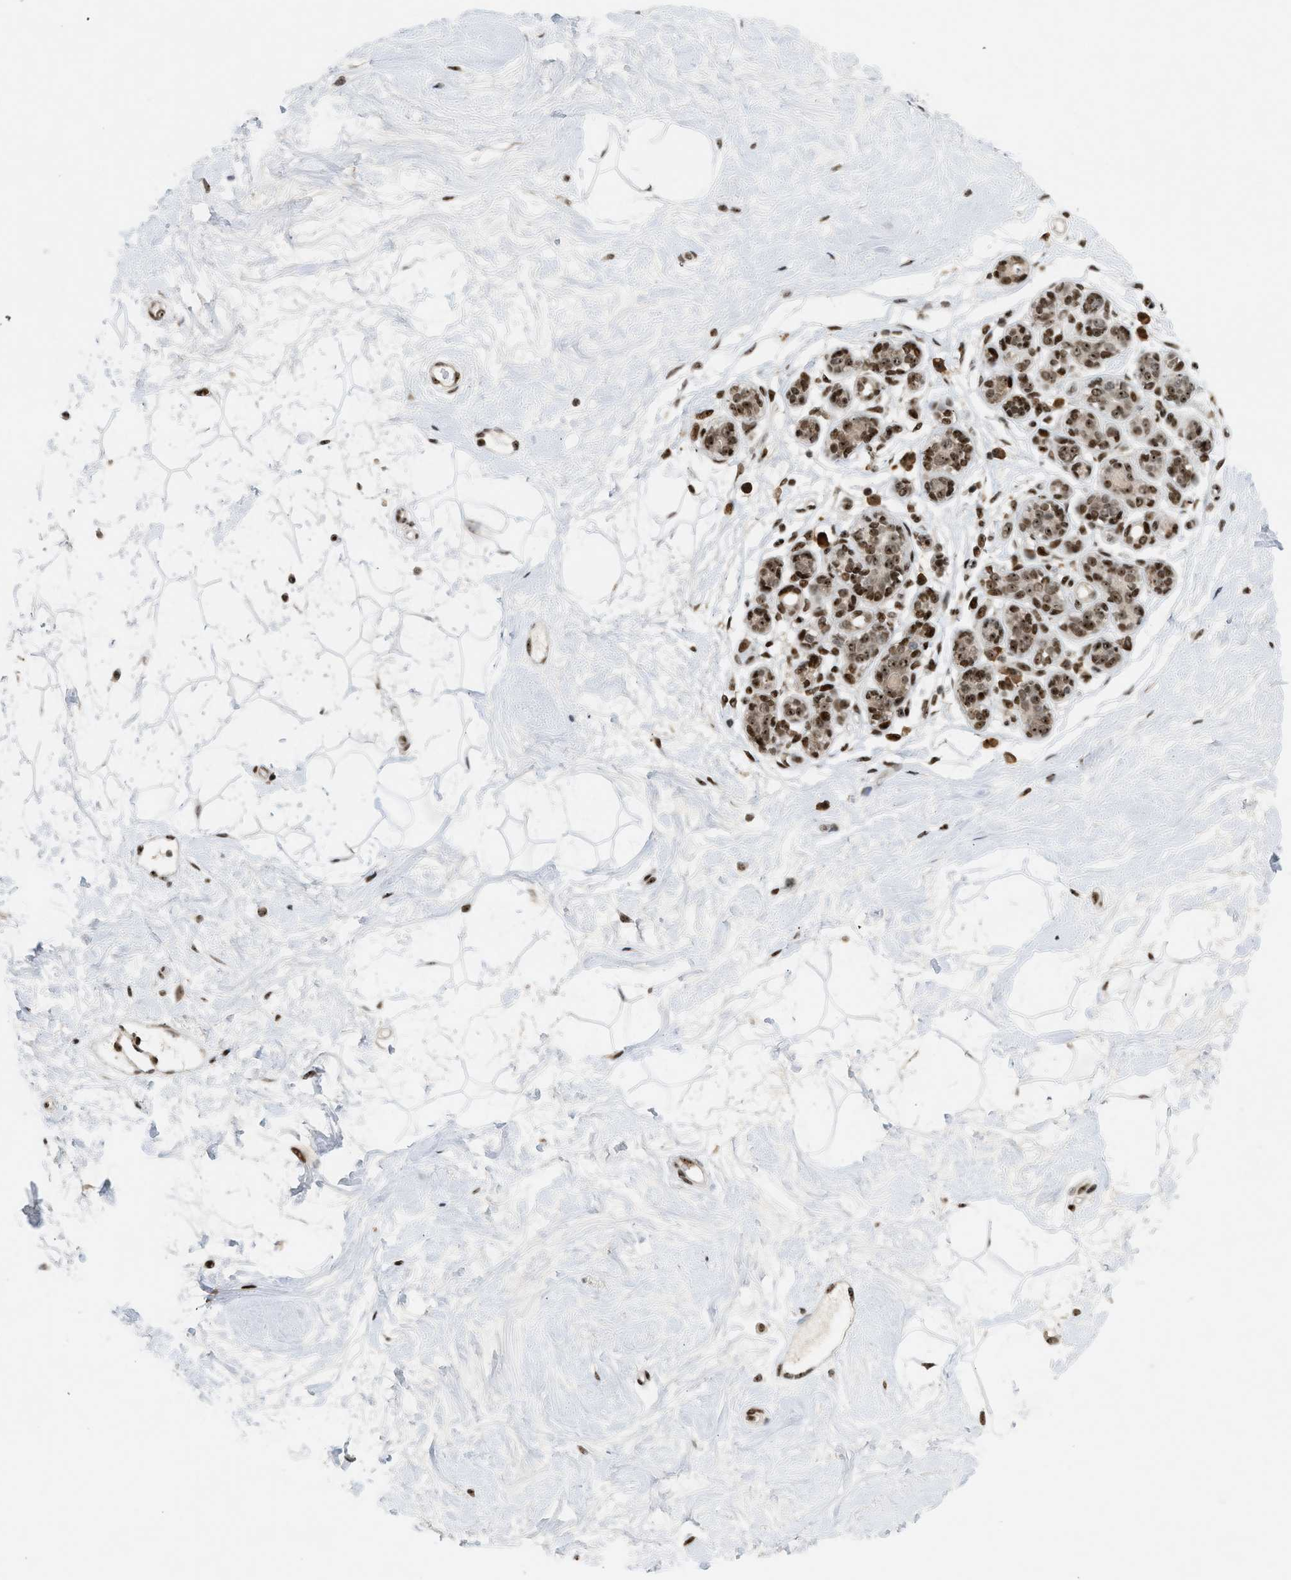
{"staining": {"intensity": "strong", "quantity": ">75%", "location": "nuclear"}, "tissue": "breast", "cell_type": "Adipocytes", "image_type": "normal", "snomed": [{"axis": "morphology", "description": "Normal tissue, NOS"}, {"axis": "morphology", "description": "Lobular carcinoma"}, {"axis": "topography", "description": "Breast"}], "caption": "Adipocytes demonstrate strong nuclear expression in approximately >75% of cells in normal breast. (DAB IHC with brightfield microscopy, high magnification).", "gene": "ZNF22", "patient": {"sex": "female", "age": 59}}